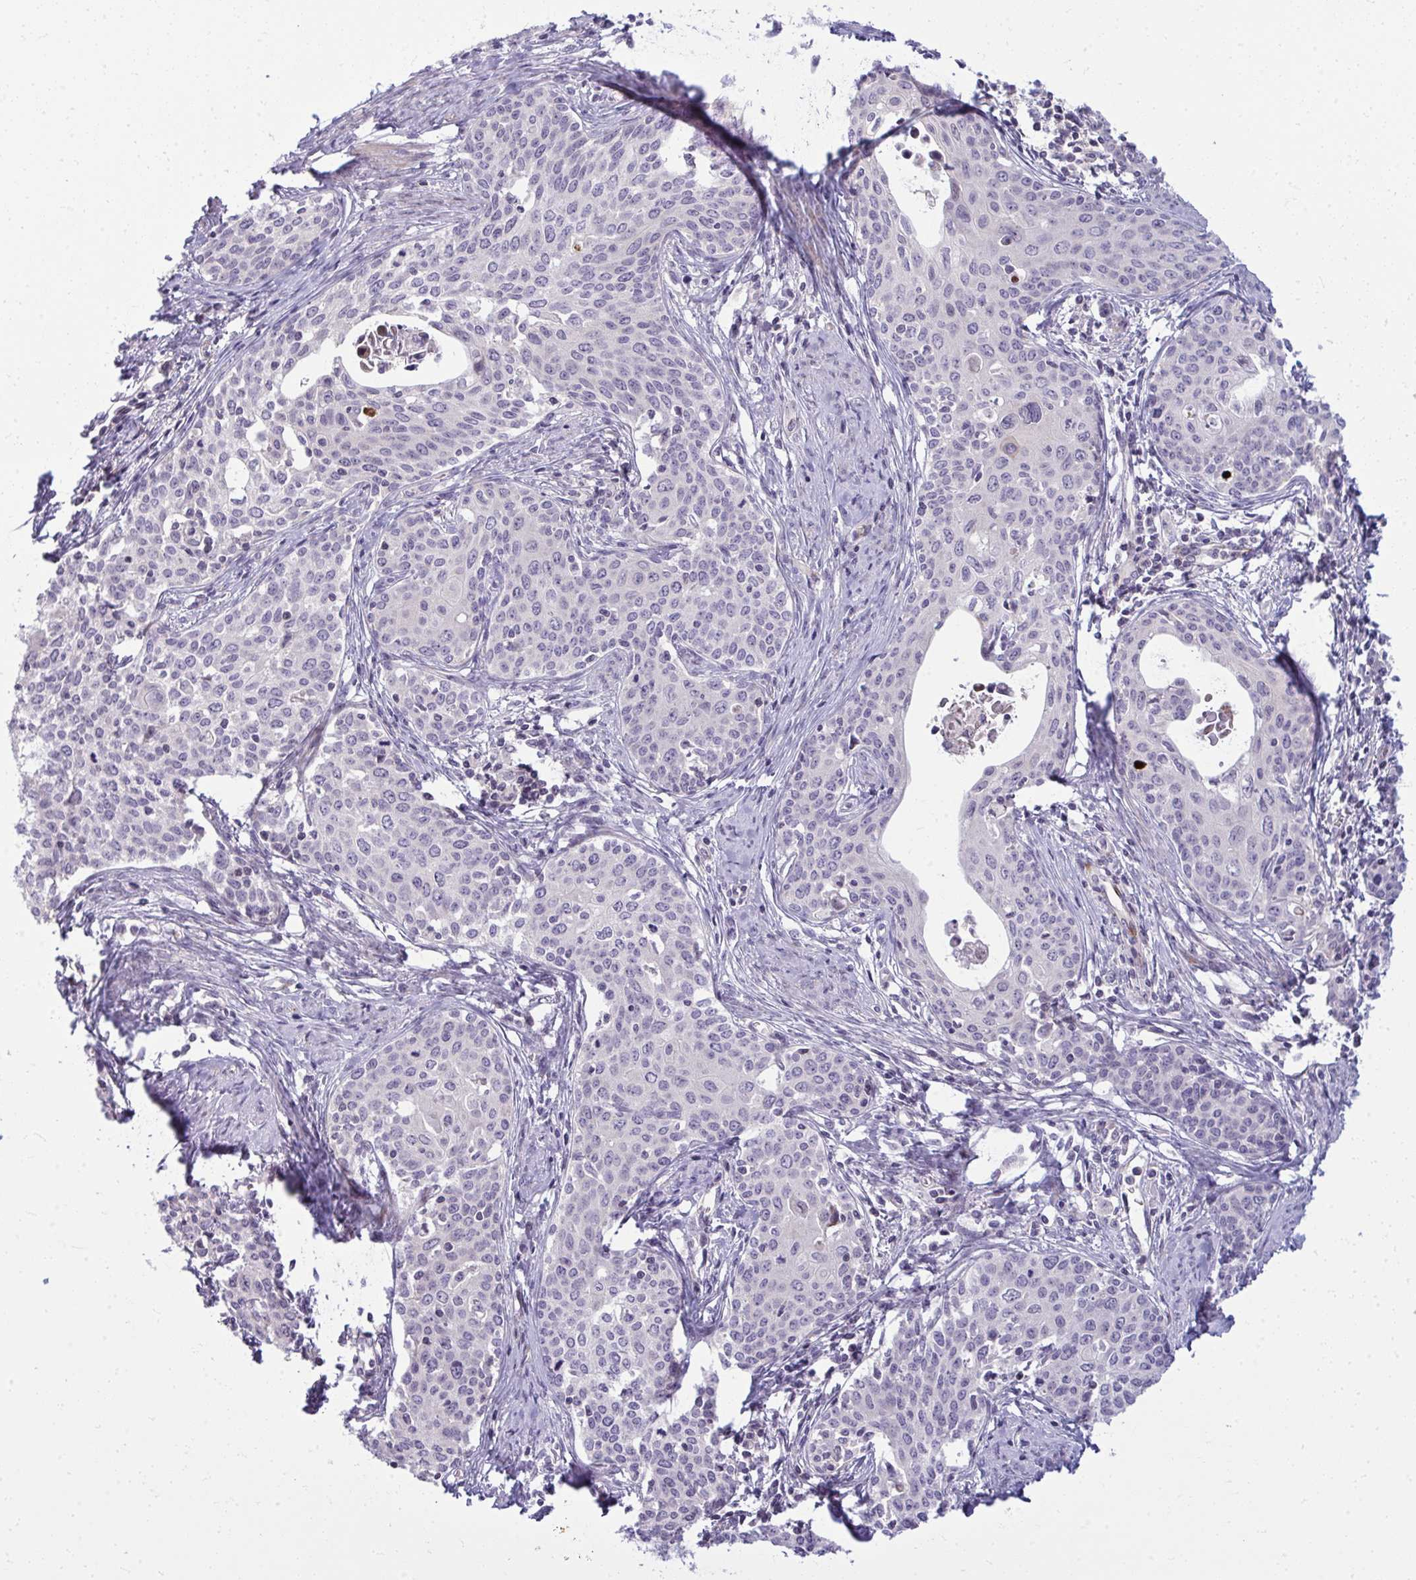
{"staining": {"intensity": "negative", "quantity": "none", "location": "none"}, "tissue": "cervical cancer", "cell_type": "Tumor cells", "image_type": "cancer", "snomed": [{"axis": "morphology", "description": "Squamous cell carcinoma, NOS"}, {"axis": "morphology", "description": "Adenocarcinoma, NOS"}, {"axis": "topography", "description": "Cervix"}], "caption": "The IHC micrograph has no significant staining in tumor cells of cervical cancer (adenocarcinoma) tissue. Nuclei are stained in blue.", "gene": "SLC14A1", "patient": {"sex": "female", "age": 52}}